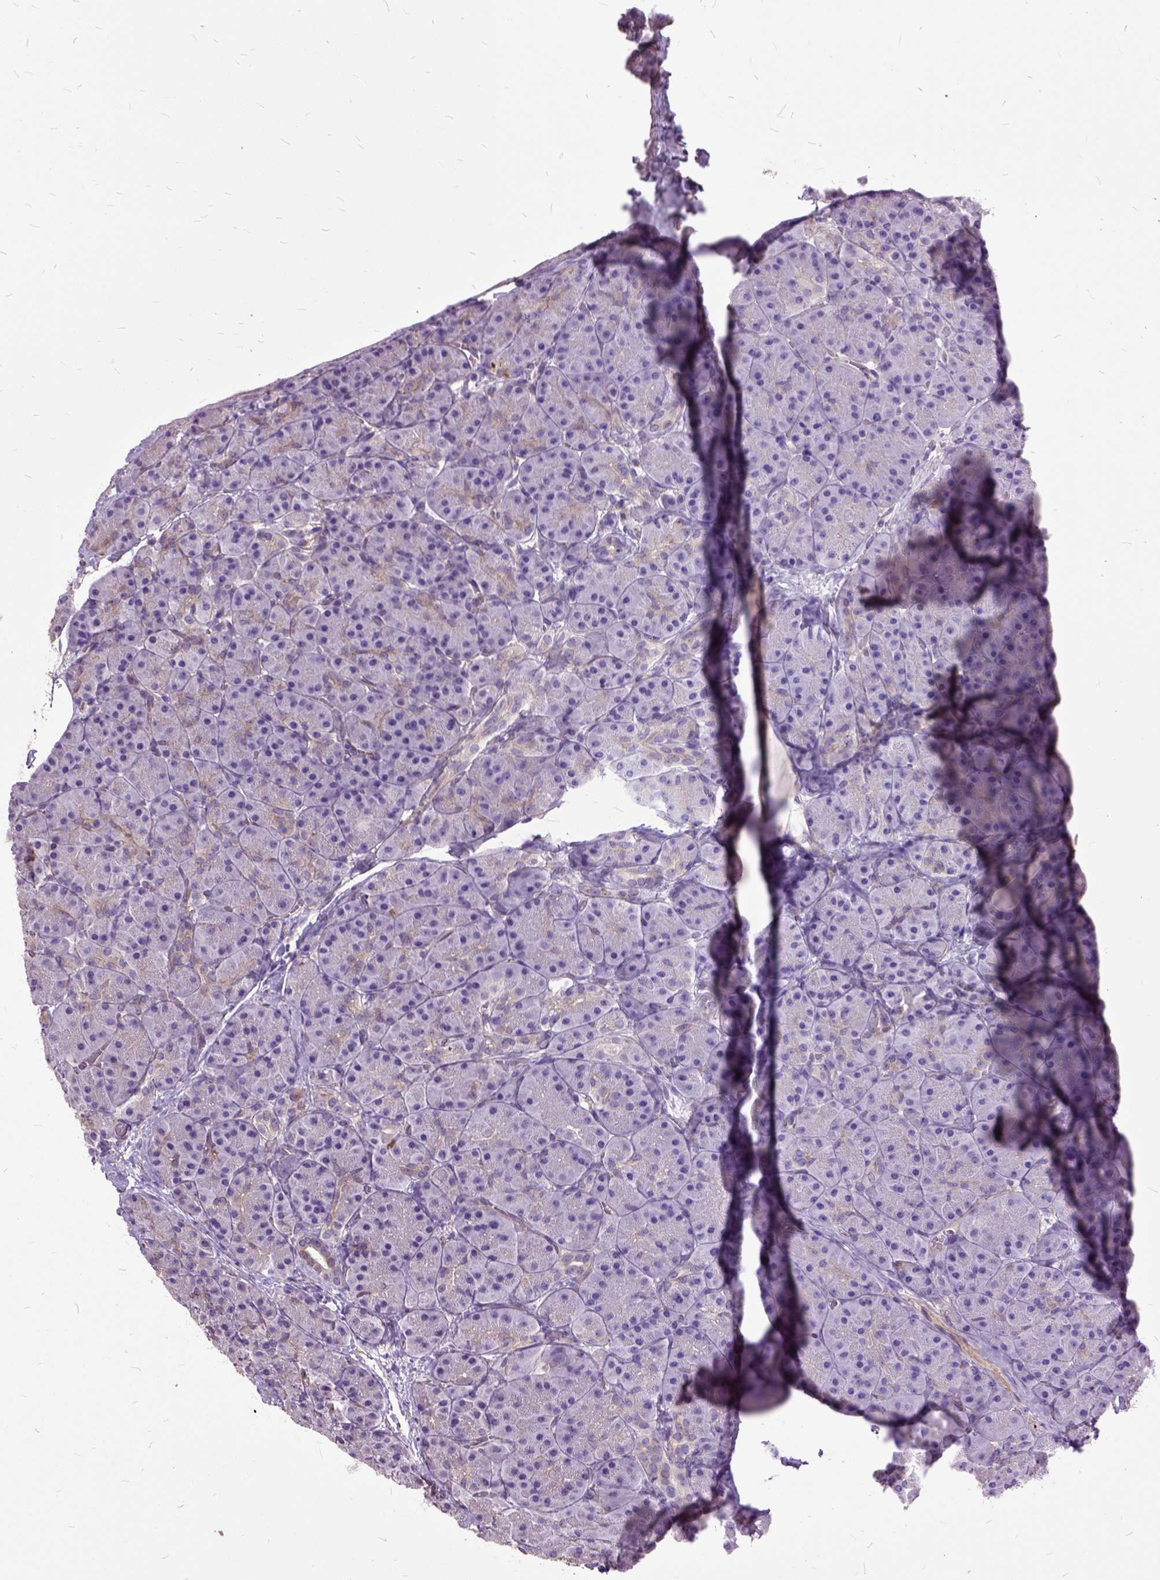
{"staining": {"intensity": "weak", "quantity": "25%-75%", "location": "cytoplasmic/membranous"}, "tissue": "pancreas", "cell_type": "Exocrine glandular cells", "image_type": "normal", "snomed": [{"axis": "morphology", "description": "Normal tissue, NOS"}, {"axis": "topography", "description": "Pancreas"}], "caption": "Protein analysis of unremarkable pancreas shows weak cytoplasmic/membranous positivity in about 25%-75% of exocrine glandular cells. Using DAB (brown) and hematoxylin (blue) stains, captured at high magnification using brightfield microscopy.", "gene": "AREG", "patient": {"sex": "male", "age": 57}}